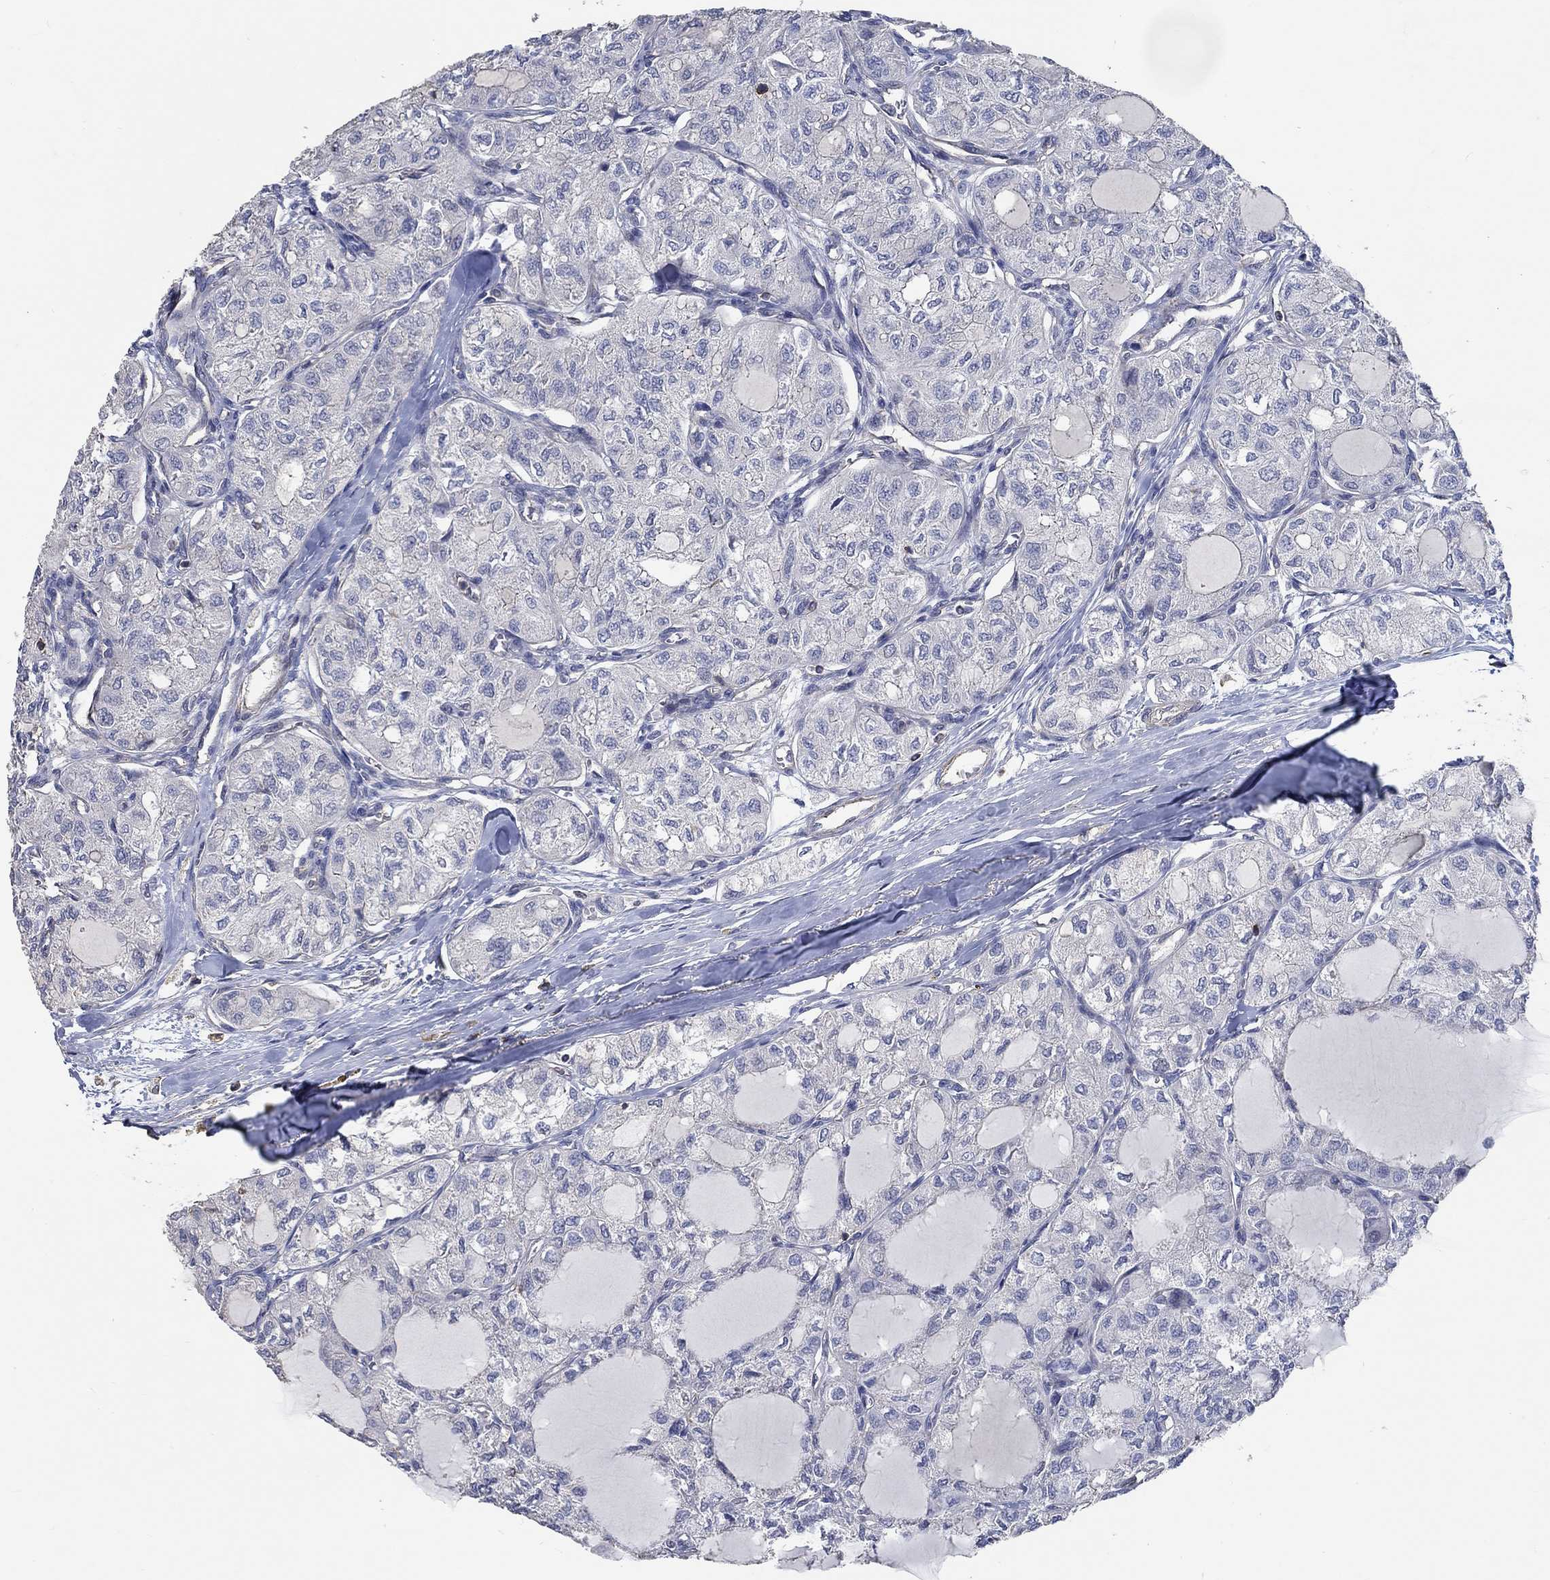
{"staining": {"intensity": "negative", "quantity": "none", "location": "none"}, "tissue": "thyroid cancer", "cell_type": "Tumor cells", "image_type": "cancer", "snomed": [{"axis": "morphology", "description": "Follicular adenoma carcinoma, NOS"}, {"axis": "topography", "description": "Thyroid gland"}], "caption": "DAB immunohistochemical staining of human thyroid cancer demonstrates no significant positivity in tumor cells.", "gene": "TNFAIP8L3", "patient": {"sex": "male", "age": 75}}